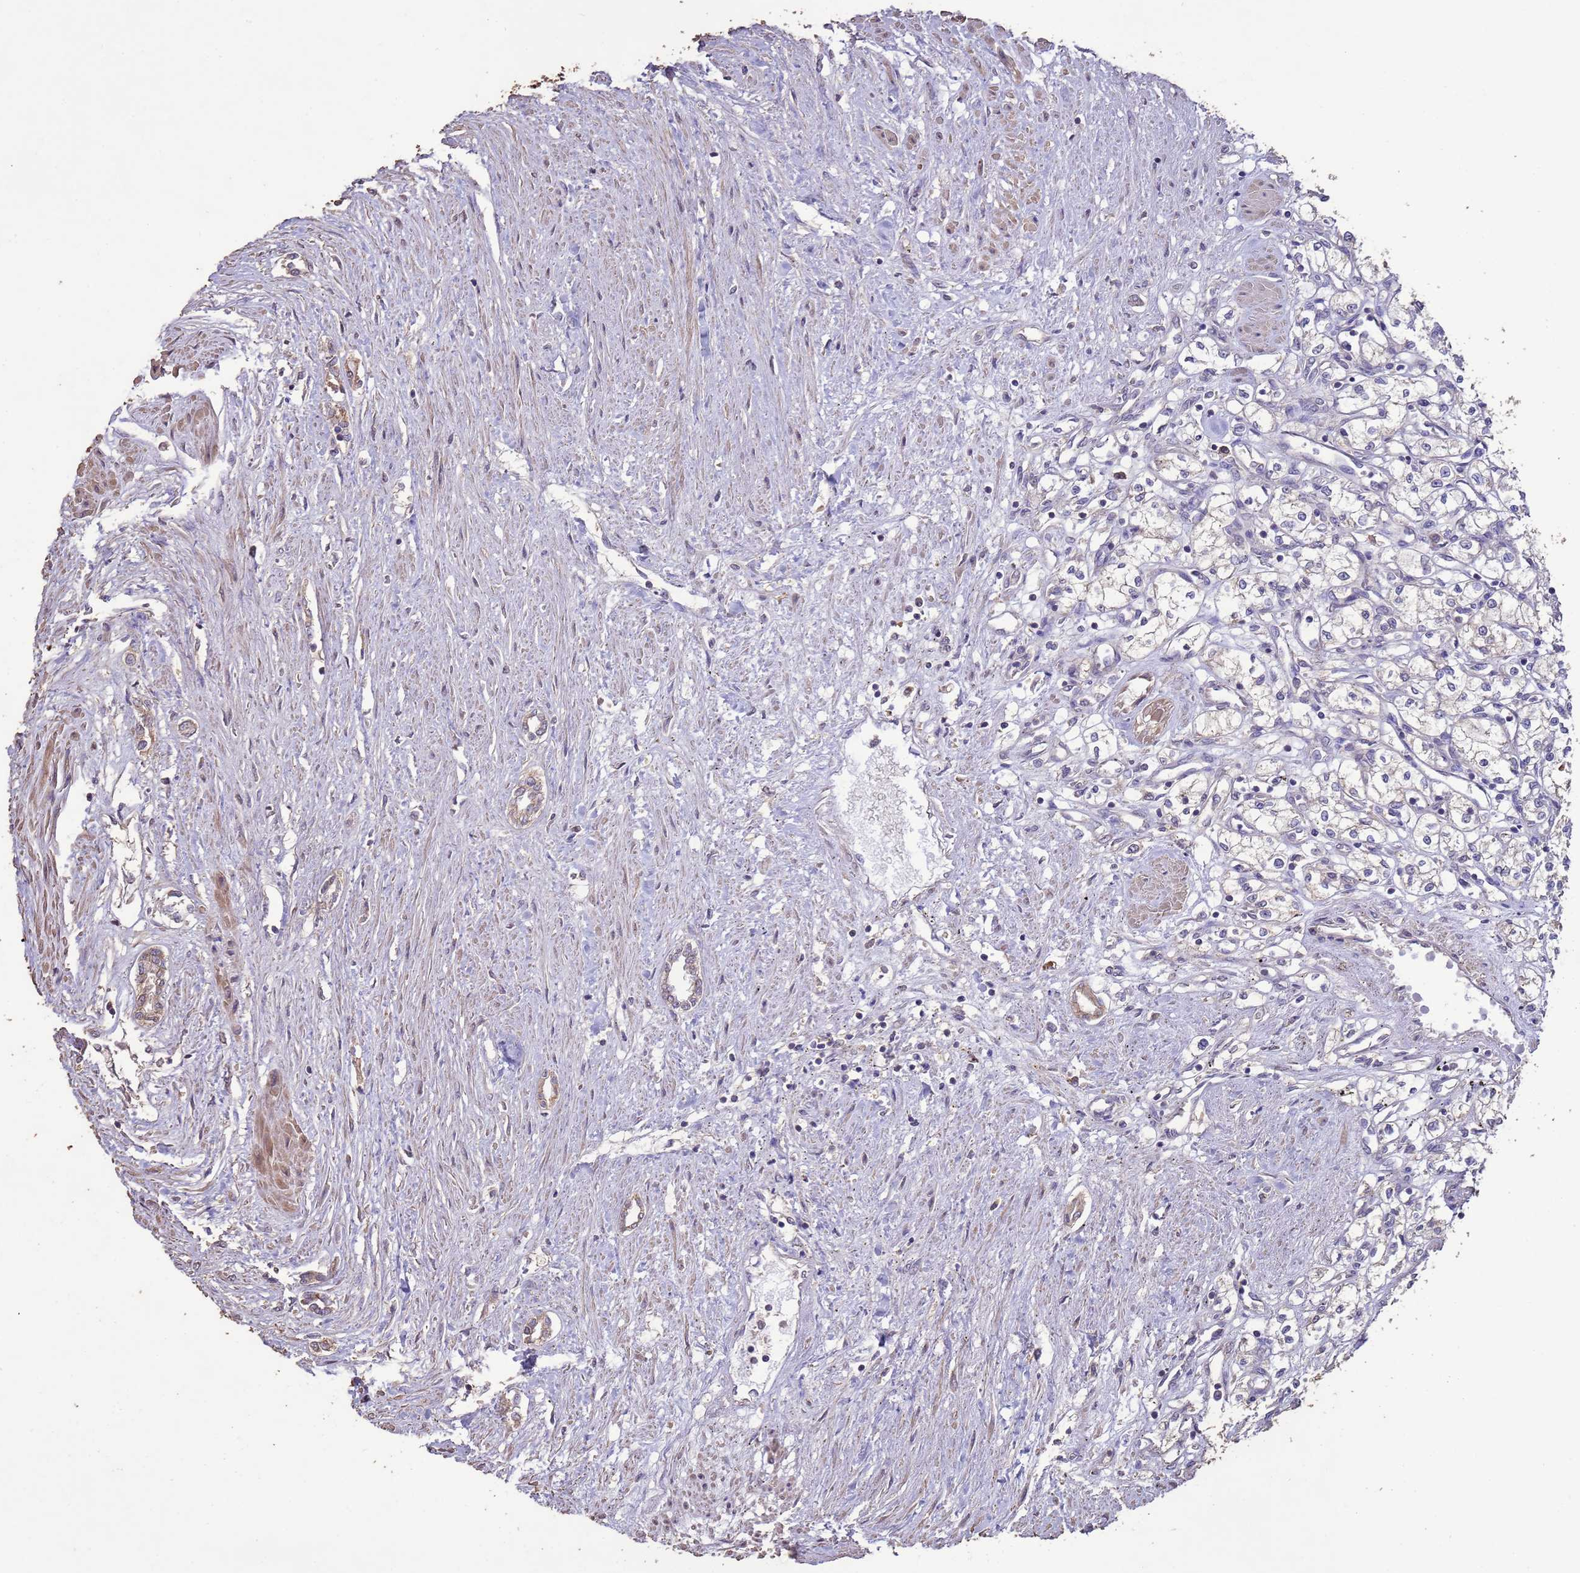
{"staining": {"intensity": "negative", "quantity": "none", "location": "none"}, "tissue": "renal cancer", "cell_type": "Tumor cells", "image_type": "cancer", "snomed": [{"axis": "morphology", "description": "Adenocarcinoma, NOS"}, {"axis": "topography", "description": "Kidney"}], "caption": "This micrograph is of renal adenocarcinoma stained with IHC to label a protein in brown with the nuclei are counter-stained blue. There is no positivity in tumor cells. (DAB (3,3'-diaminobenzidine) immunohistochemistry with hematoxylin counter stain).", "gene": "SLC9B2", "patient": {"sex": "male", "age": 59}}